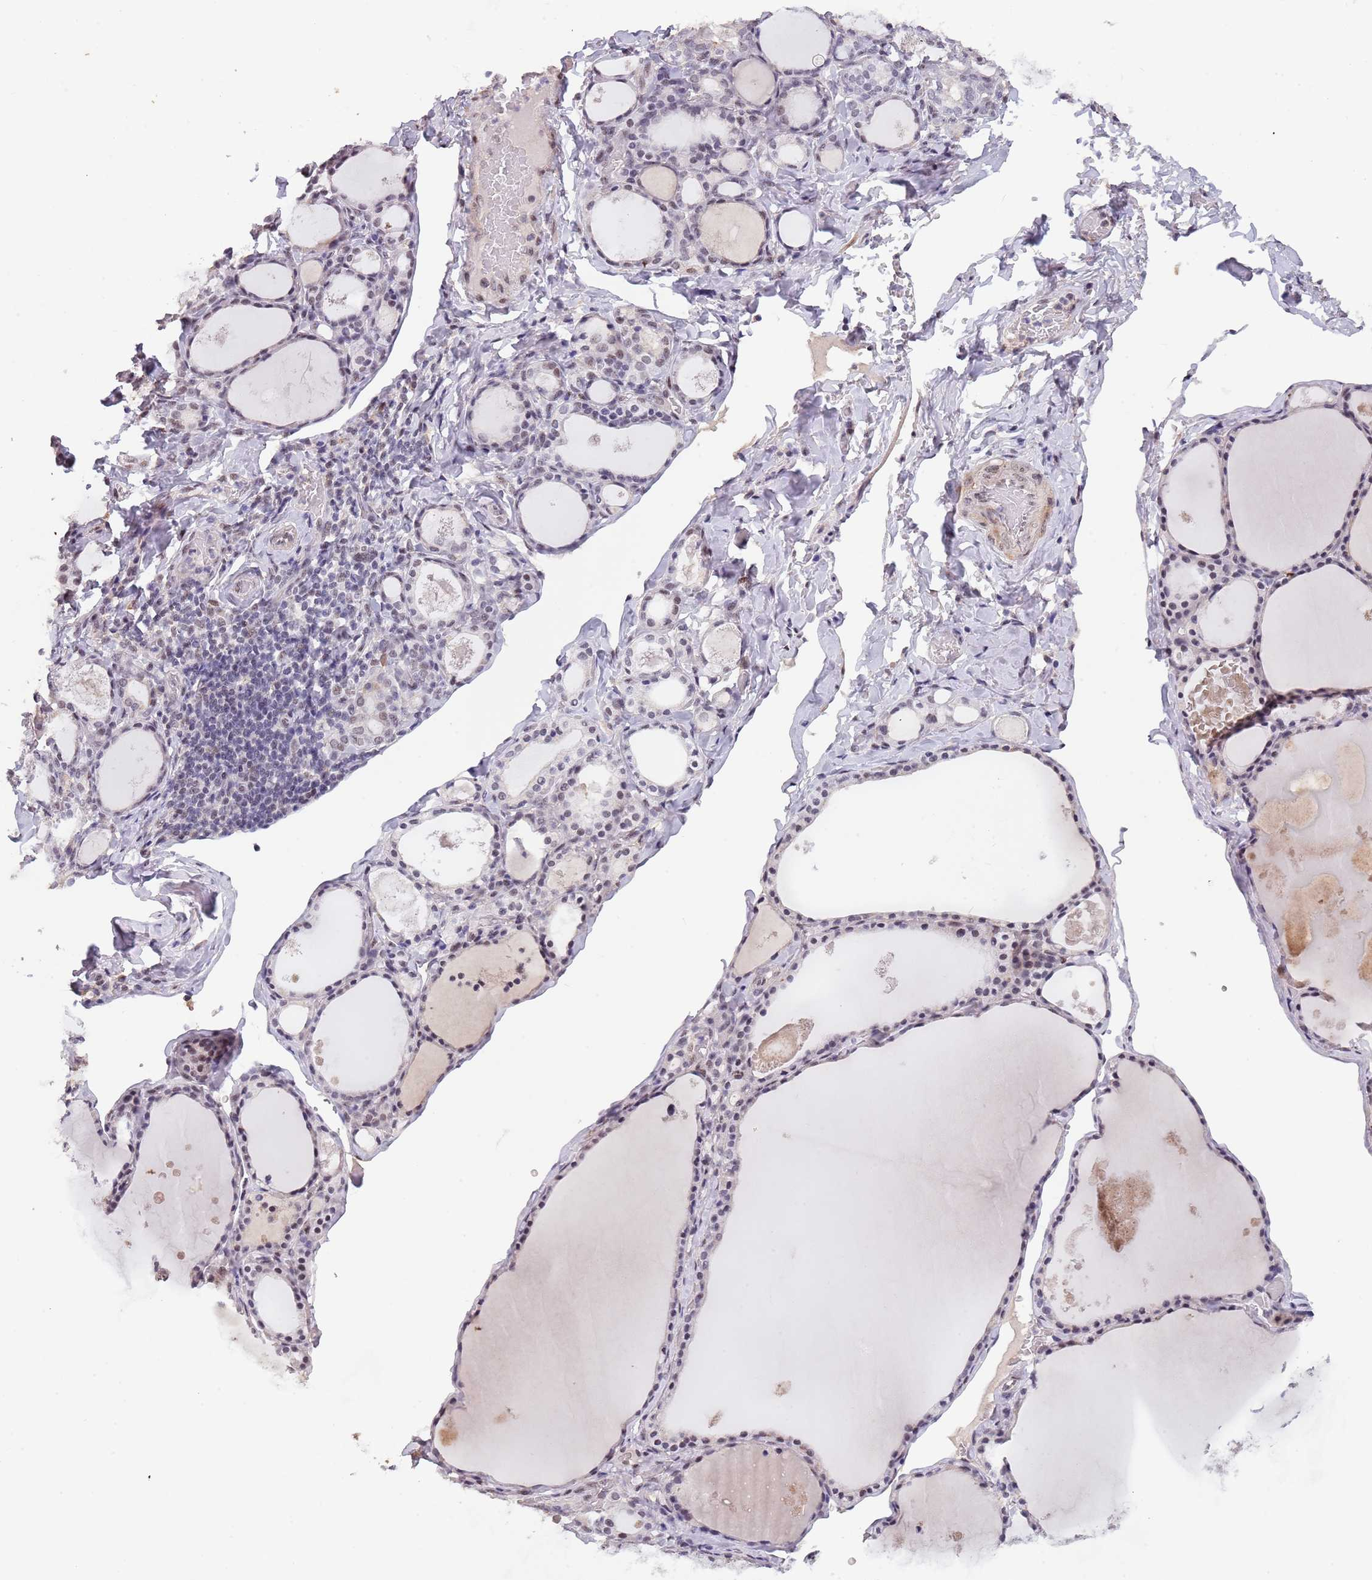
{"staining": {"intensity": "negative", "quantity": "none", "location": "none"}, "tissue": "thyroid gland", "cell_type": "Glandular cells", "image_type": "normal", "snomed": [{"axis": "morphology", "description": "Normal tissue, NOS"}, {"axis": "topography", "description": "Thyroid gland"}], "caption": "Glandular cells show no significant positivity in normal thyroid gland. (DAB (3,3'-diaminobenzidine) IHC with hematoxylin counter stain).", "gene": "CIZ1", "patient": {"sex": "male", "age": 56}}